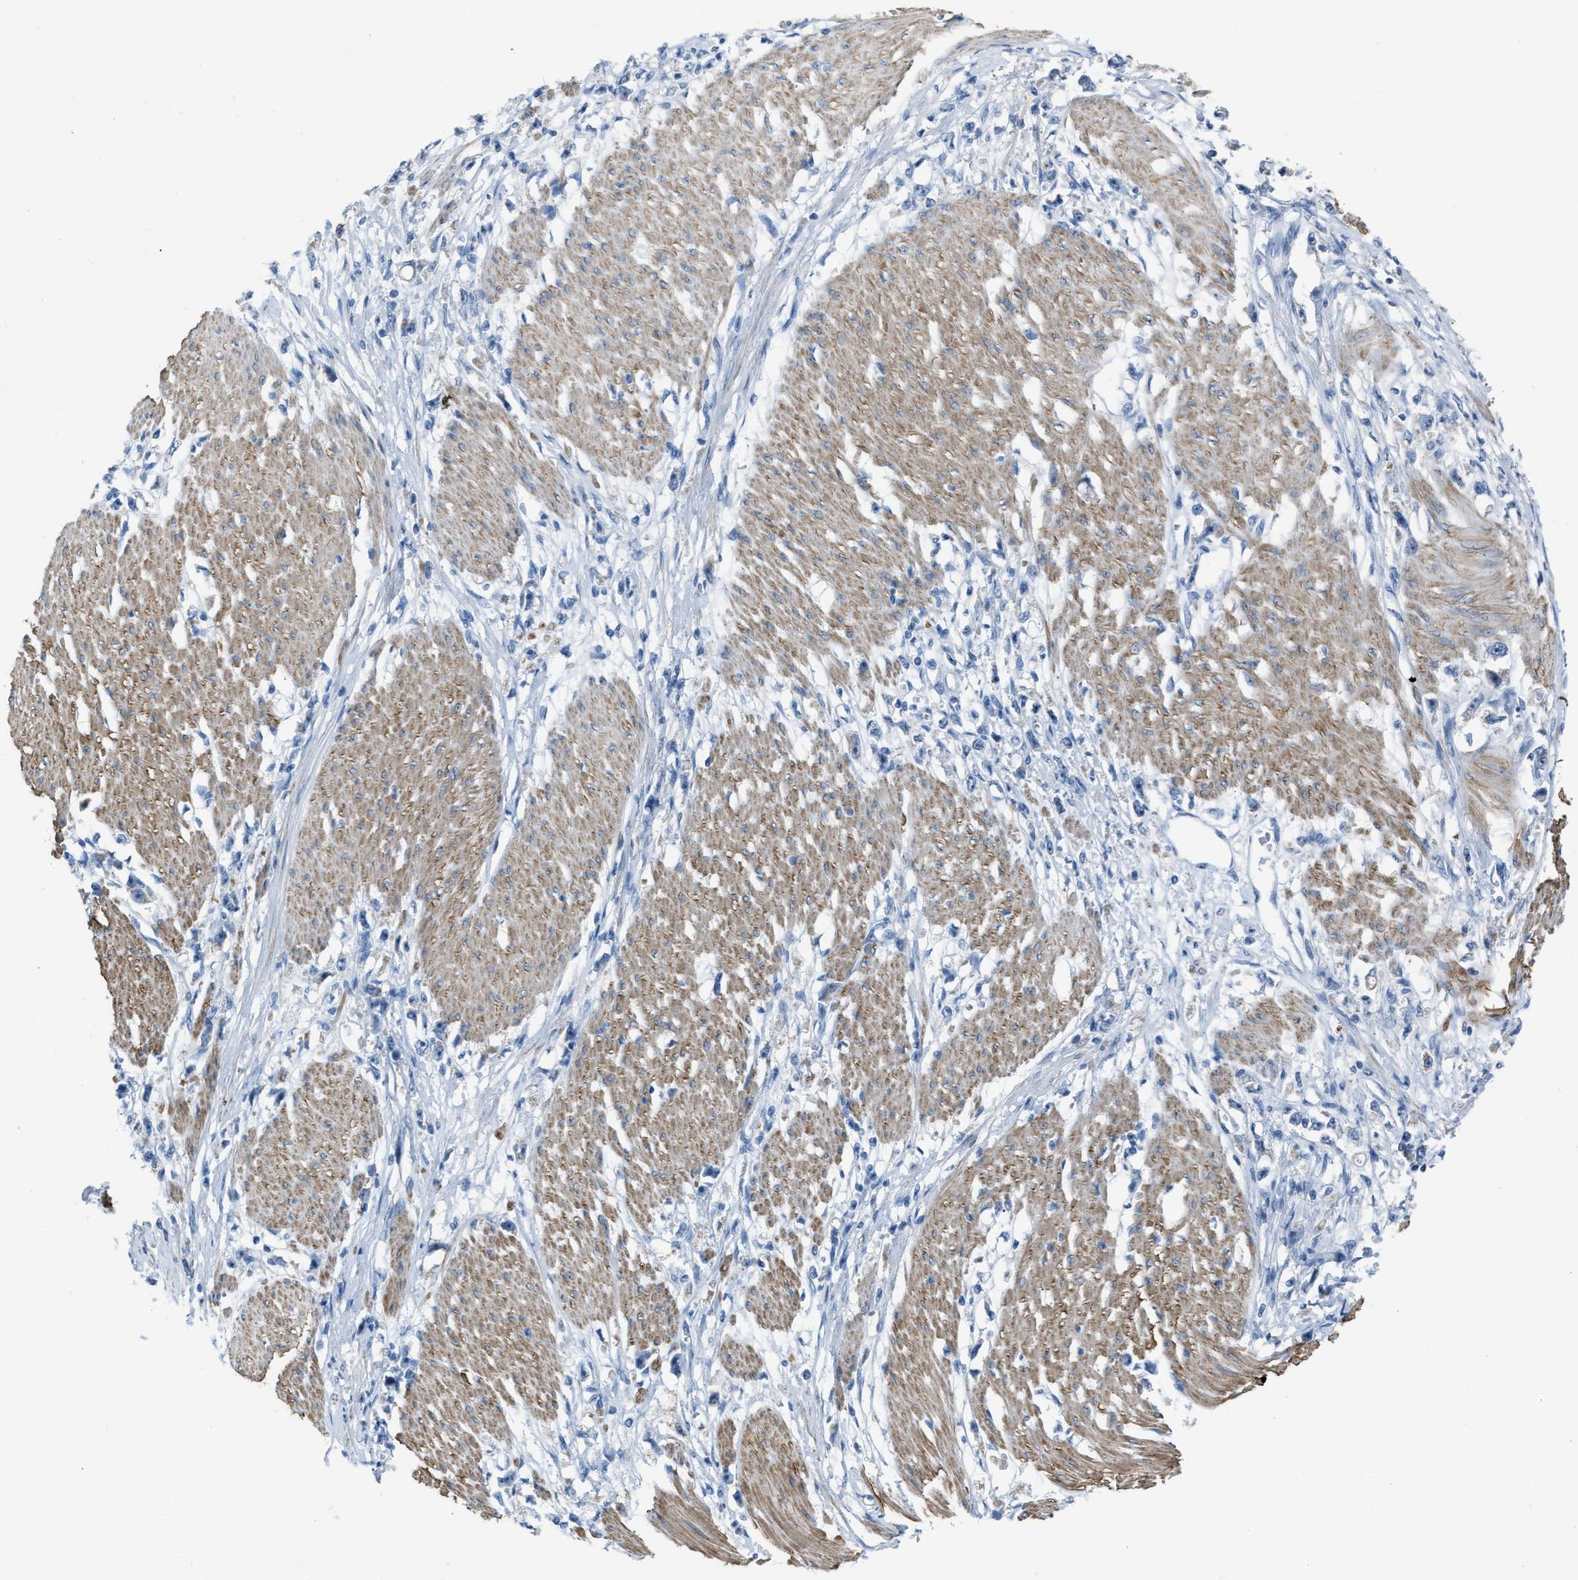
{"staining": {"intensity": "negative", "quantity": "none", "location": "none"}, "tissue": "stomach cancer", "cell_type": "Tumor cells", "image_type": "cancer", "snomed": [{"axis": "morphology", "description": "Adenocarcinoma, NOS"}, {"axis": "topography", "description": "Stomach"}], "caption": "High magnification brightfield microscopy of stomach cancer (adenocarcinoma) stained with DAB (3,3'-diaminobenzidine) (brown) and counterstained with hematoxylin (blue): tumor cells show no significant staining.", "gene": "SPATC1L", "patient": {"sex": "female", "age": 59}}